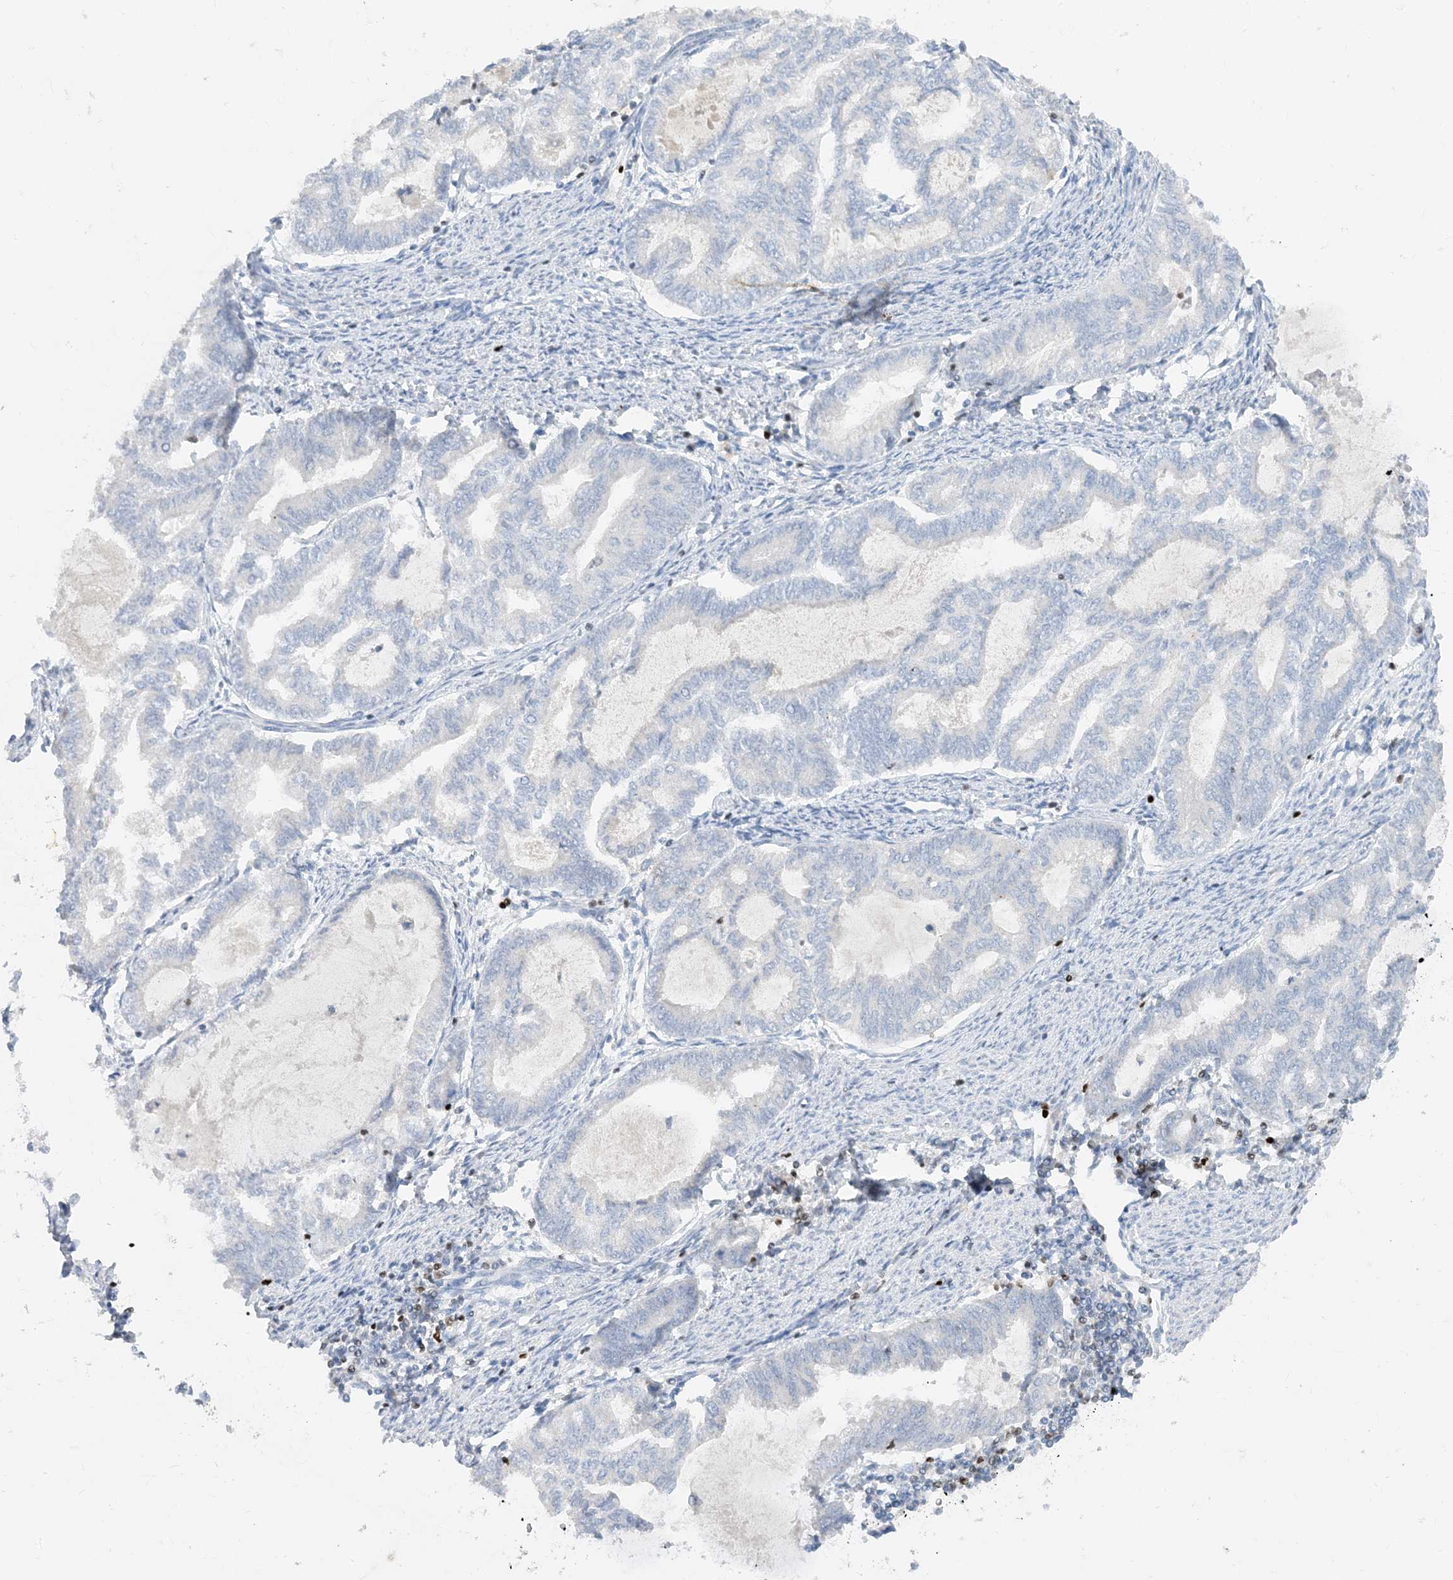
{"staining": {"intensity": "negative", "quantity": "none", "location": "none"}, "tissue": "endometrial cancer", "cell_type": "Tumor cells", "image_type": "cancer", "snomed": [{"axis": "morphology", "description": "Adenocarcinoma, NOS"}, {"axis": "topography", "description": "Endometrium"}], "caption": "Endometrial adenocarcinoma was stained to show a protein in brown. There is no significant staining in tumor cells.", "gene": "TBX21", "patient": {"sex": "female", "age": 79}}